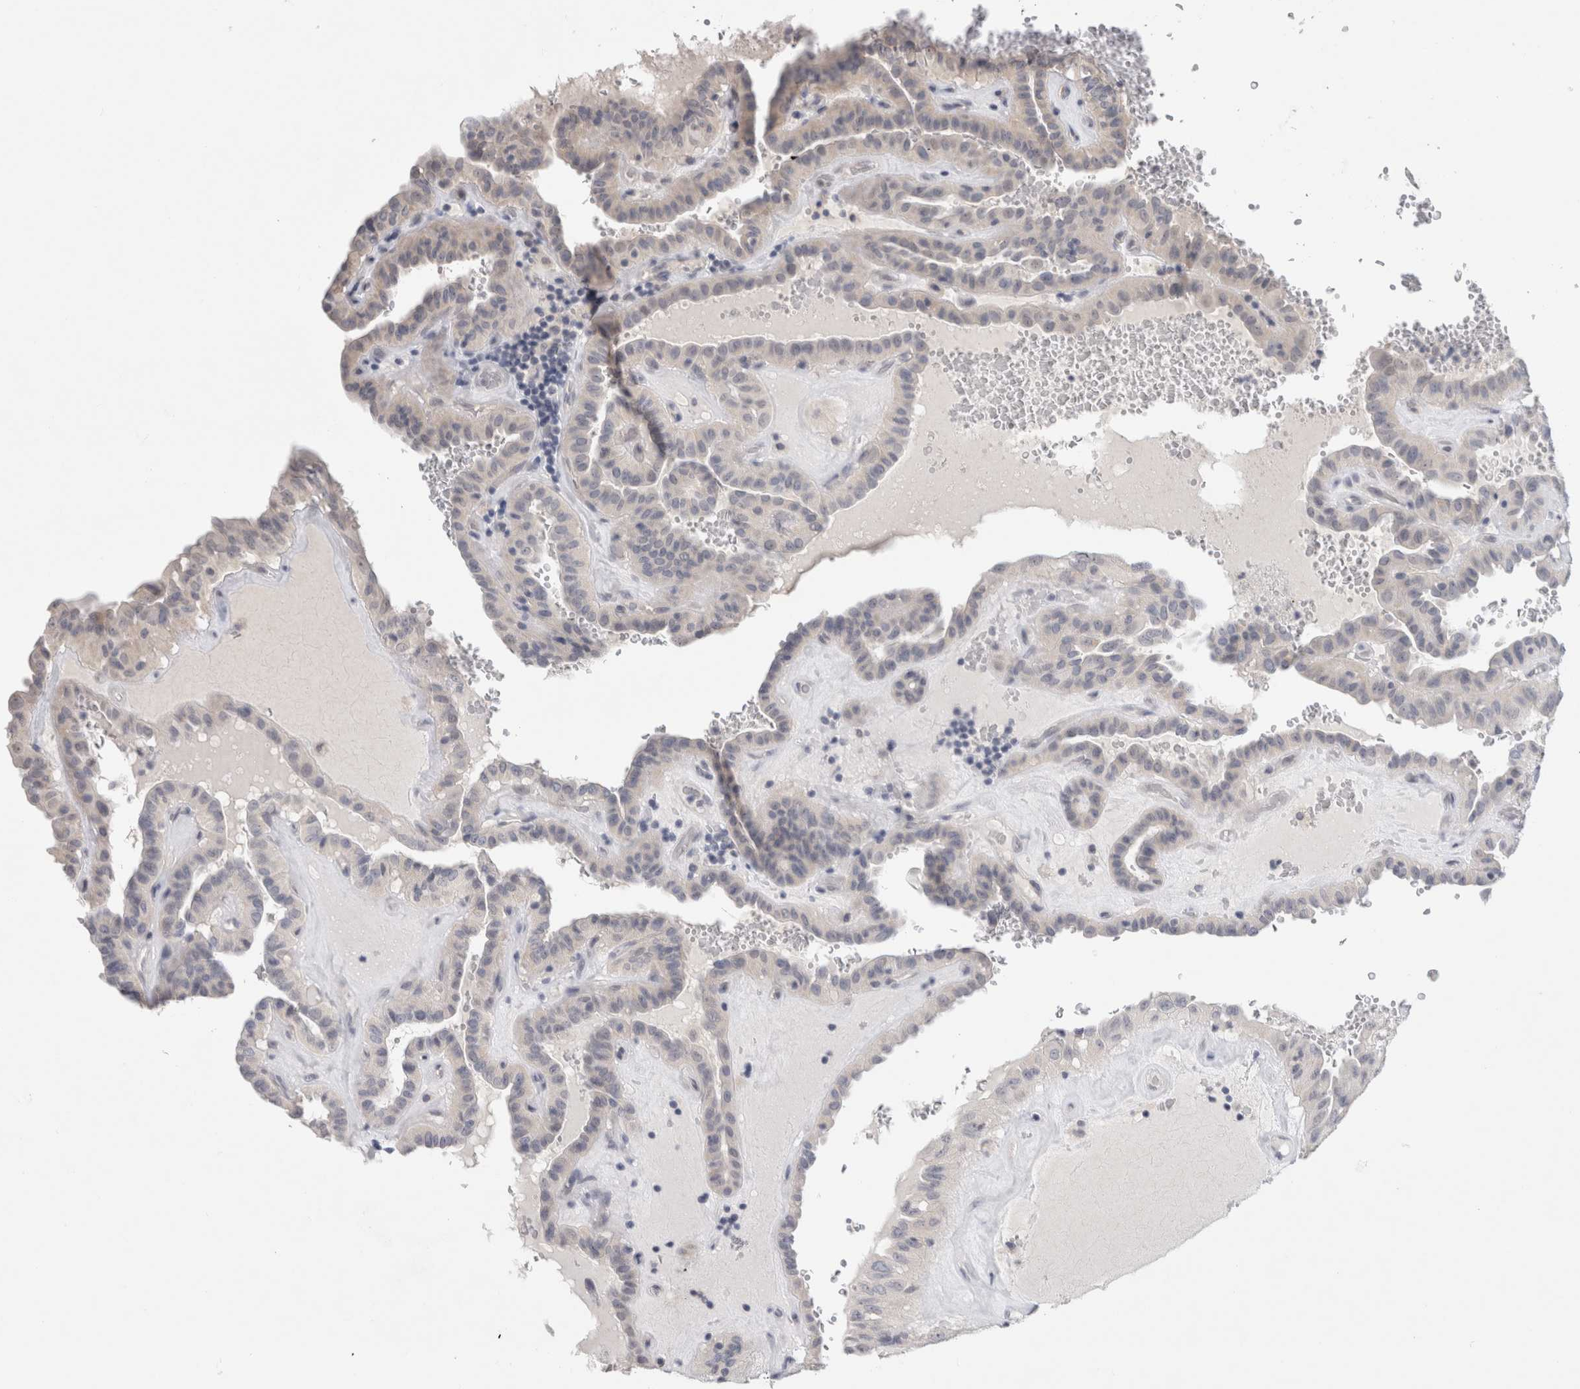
{"staining": {"intensity": "negative", "quantity": "none", "location": "none"}, "tissue": "thyroid cancer", "cell_type": "Tumor cells", "image_type": "cancer", "snomed": [{"axis": "morphology", "description": "Papillary adenocarcinoma, NOS"}, {"axis": "topography", "description": "Thyroid gland"}], "caption": "This is an IHC micrograph of human papillary adenocarcinoma (thyroid). There is no expression in tumor cells.", "gene": "TONSL", "patient": {"sex": "male", "age": 77}}